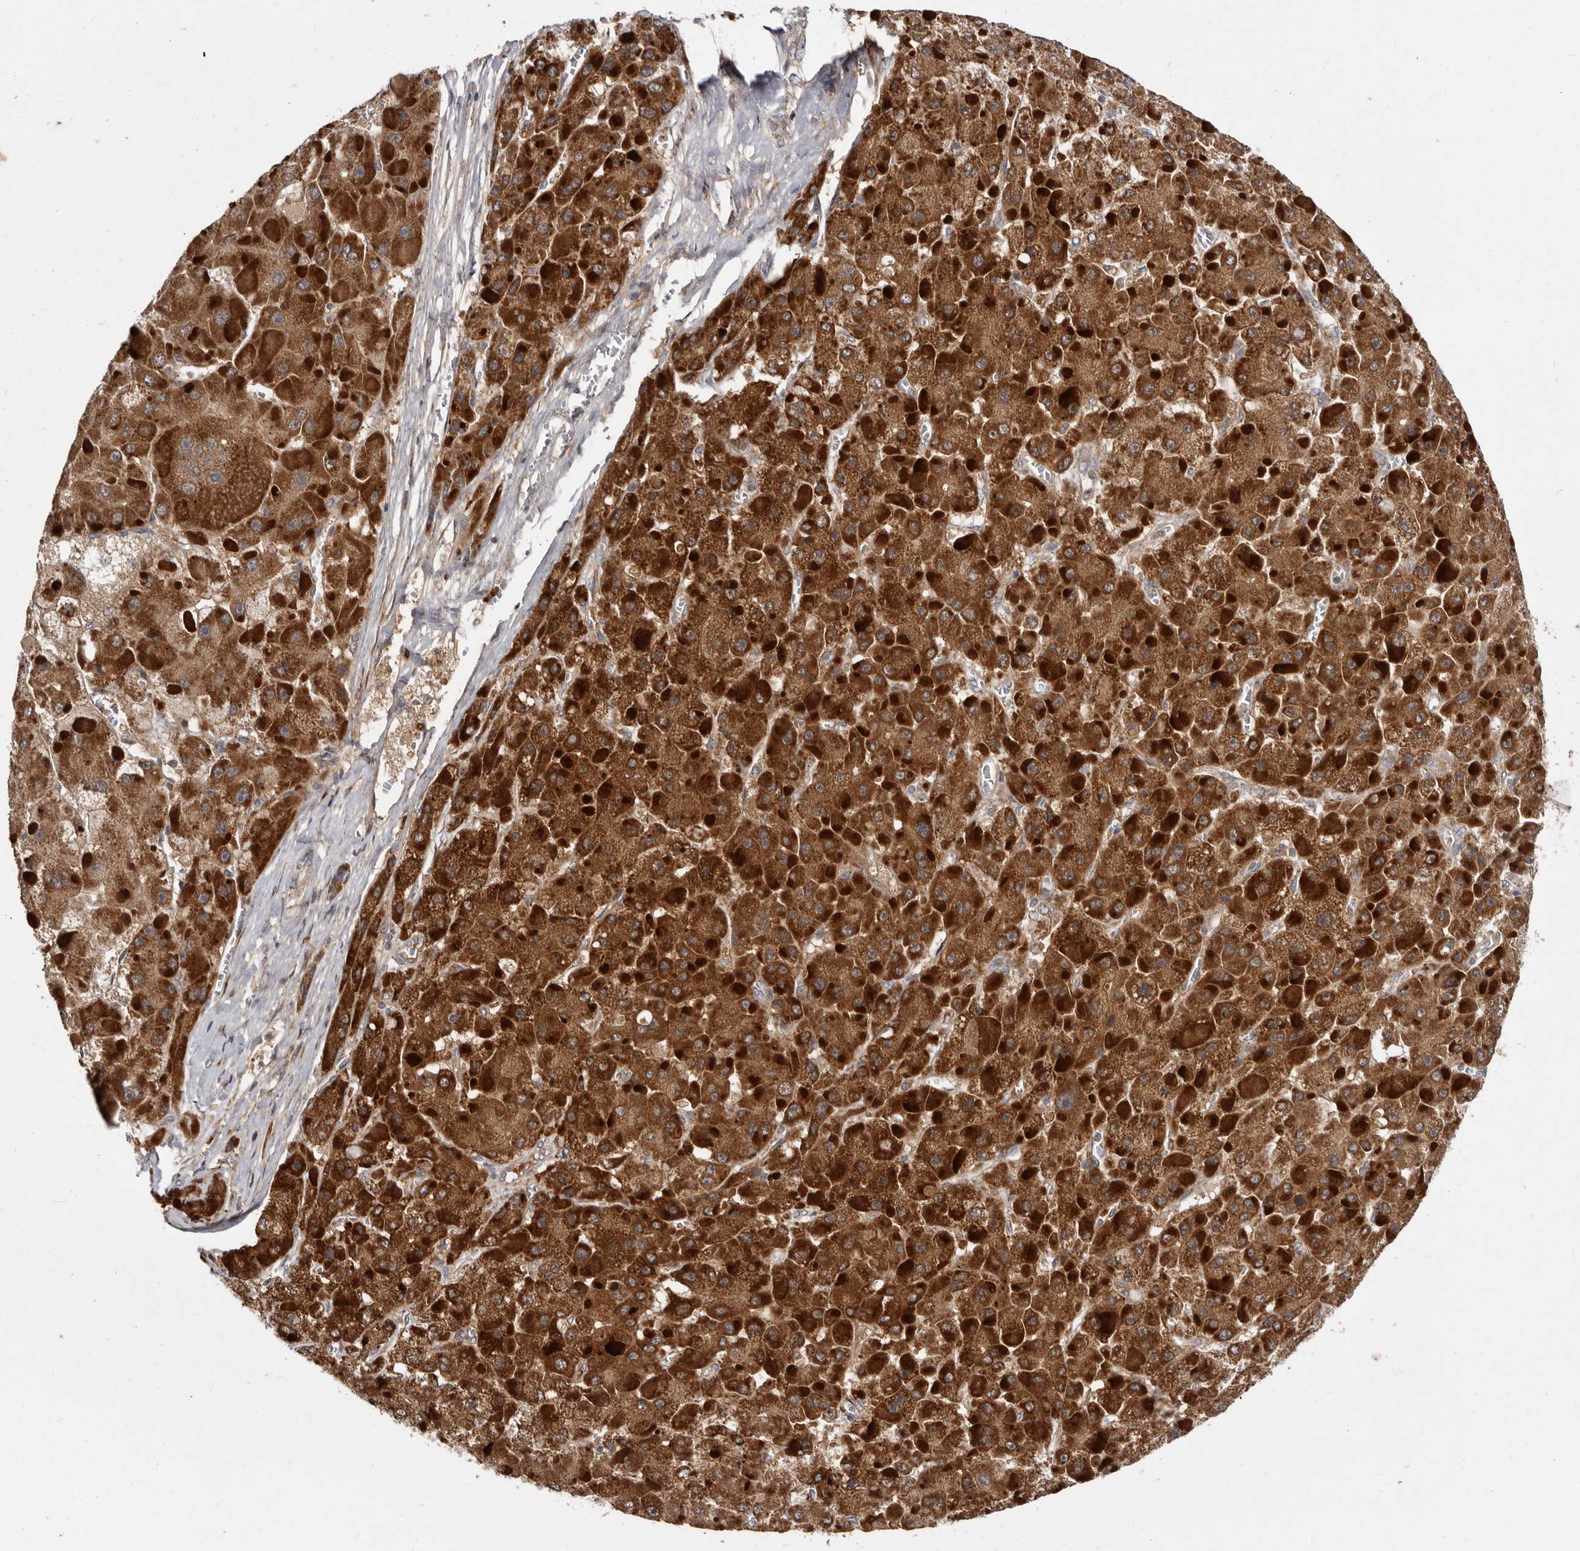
{"staining": {"intensity": "strong", "quantity": ">75%", "location": "cytoplasmic/membranous"}, "tissue": "liver cancer", "cell_type": "Tumor cells", "image_type": "cancer", "snomed": [{"axis": "morphology", "description": "Carcinoma, Hepatocellular, NOS"}, {"axis": "topography", "description": "Liver"}], "caption": "The micrograph demonstrates immunohistochemical staining of liver hepatocellular carcinoma. There is strong cytoplasmic/membranous expression is appreciated in about >75% of tumor cells.", "gene": "FLAD1", "patient": {"sex": "female", "age": 73}}